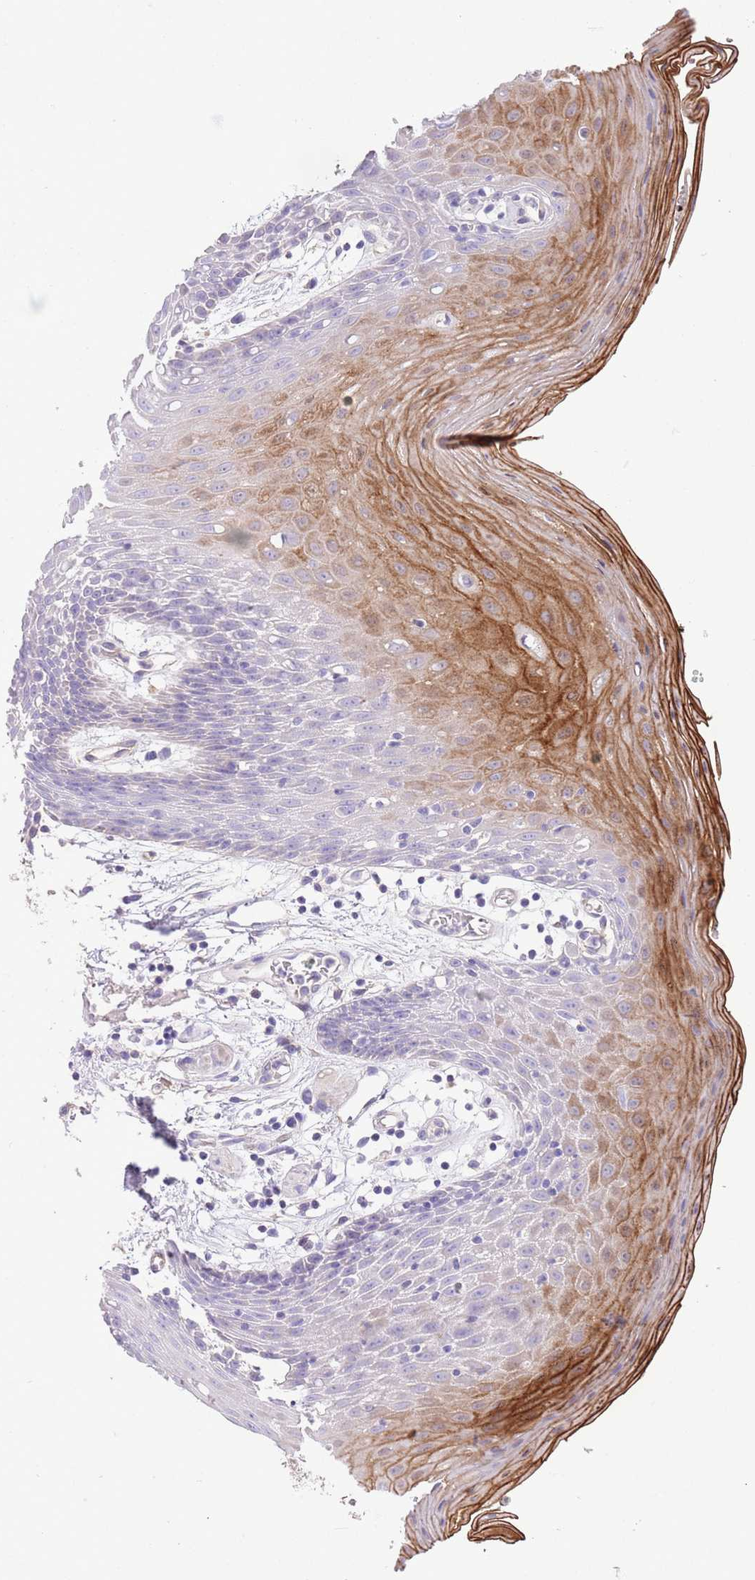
{"staining": {"intensity": "strong", "quantity": "<25%", "location": "cytoplasmic/membranous"}, "tissue": "oral mucosa", "cell_type": "Squamous epithelial cells", "image_type": "normal", "snomed": [{"axis": "morphology", "description": "Normal tissue, NOS"}, {"axis": "topography", "description": "Oral tissue"}, {"axis": "topography", "description": "Tounge, NOS"}], "caption": "Protein expression analysis of benign oral mucosa reveals strong cytoplasmic/membranous expression in approximately <25% of squamous epithelial cells.", "gene": "SFTPA1", "patient": {"sex": "female", "age": 59}}